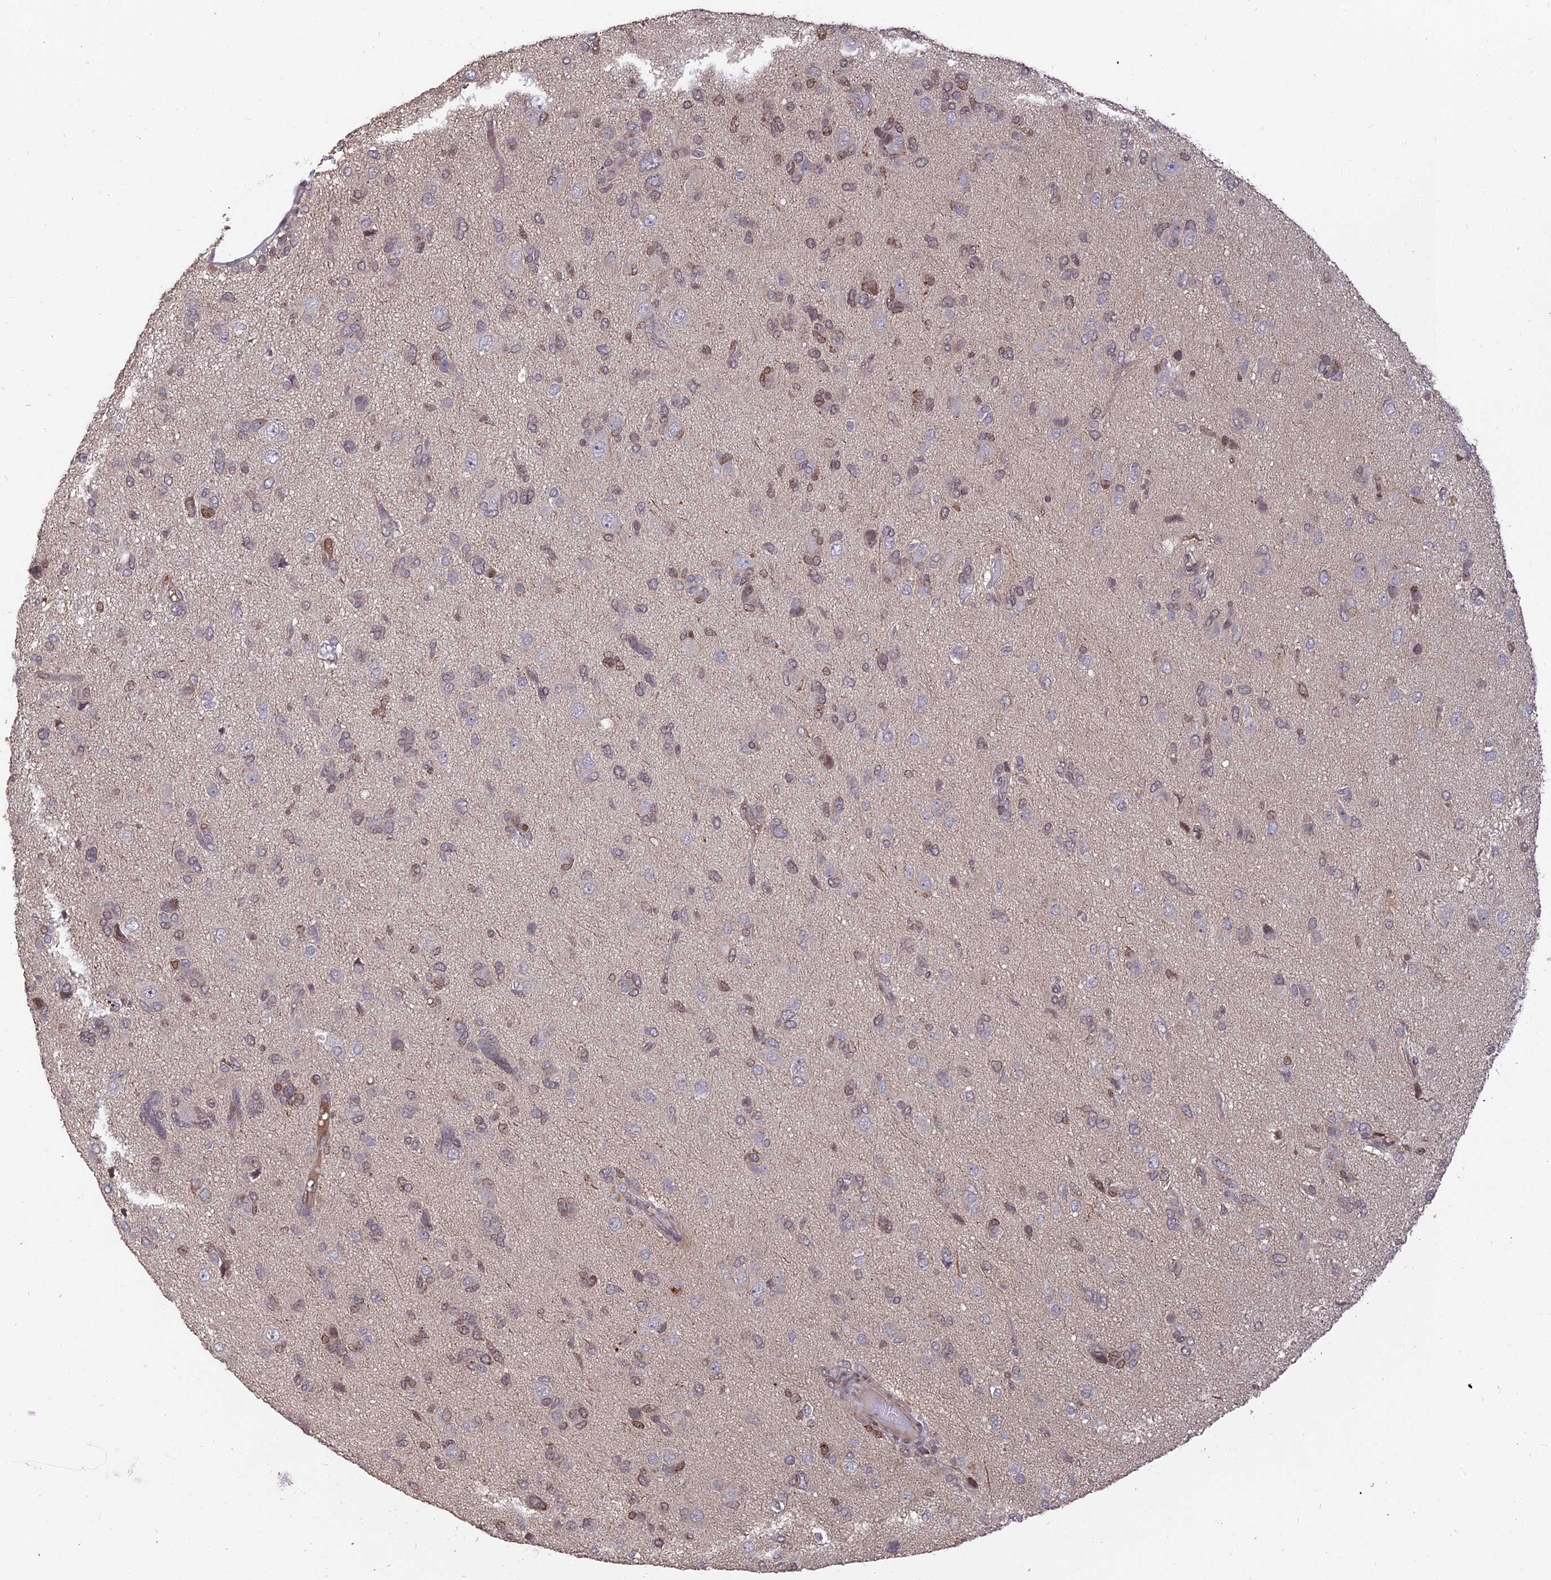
{"staining": {"intensity": "weak", "quantity": "25%-75%", "location": "nuclear"}, "tissue": "glioma", "cell_type": "Tumor cells", "image_type": "cancer", "snomed": [{"axis": "morphology", "description": "Glioma, malignant, High grade"}, {"axis": "topography", "description": "Brain"}], "caption": "This is an image of immunohistochemistry staining of glioma, which shows weak expression in the nuclear of tumor cells.", "gene": "NR1H3", "patient": {"sex": "female", "age": 59}}